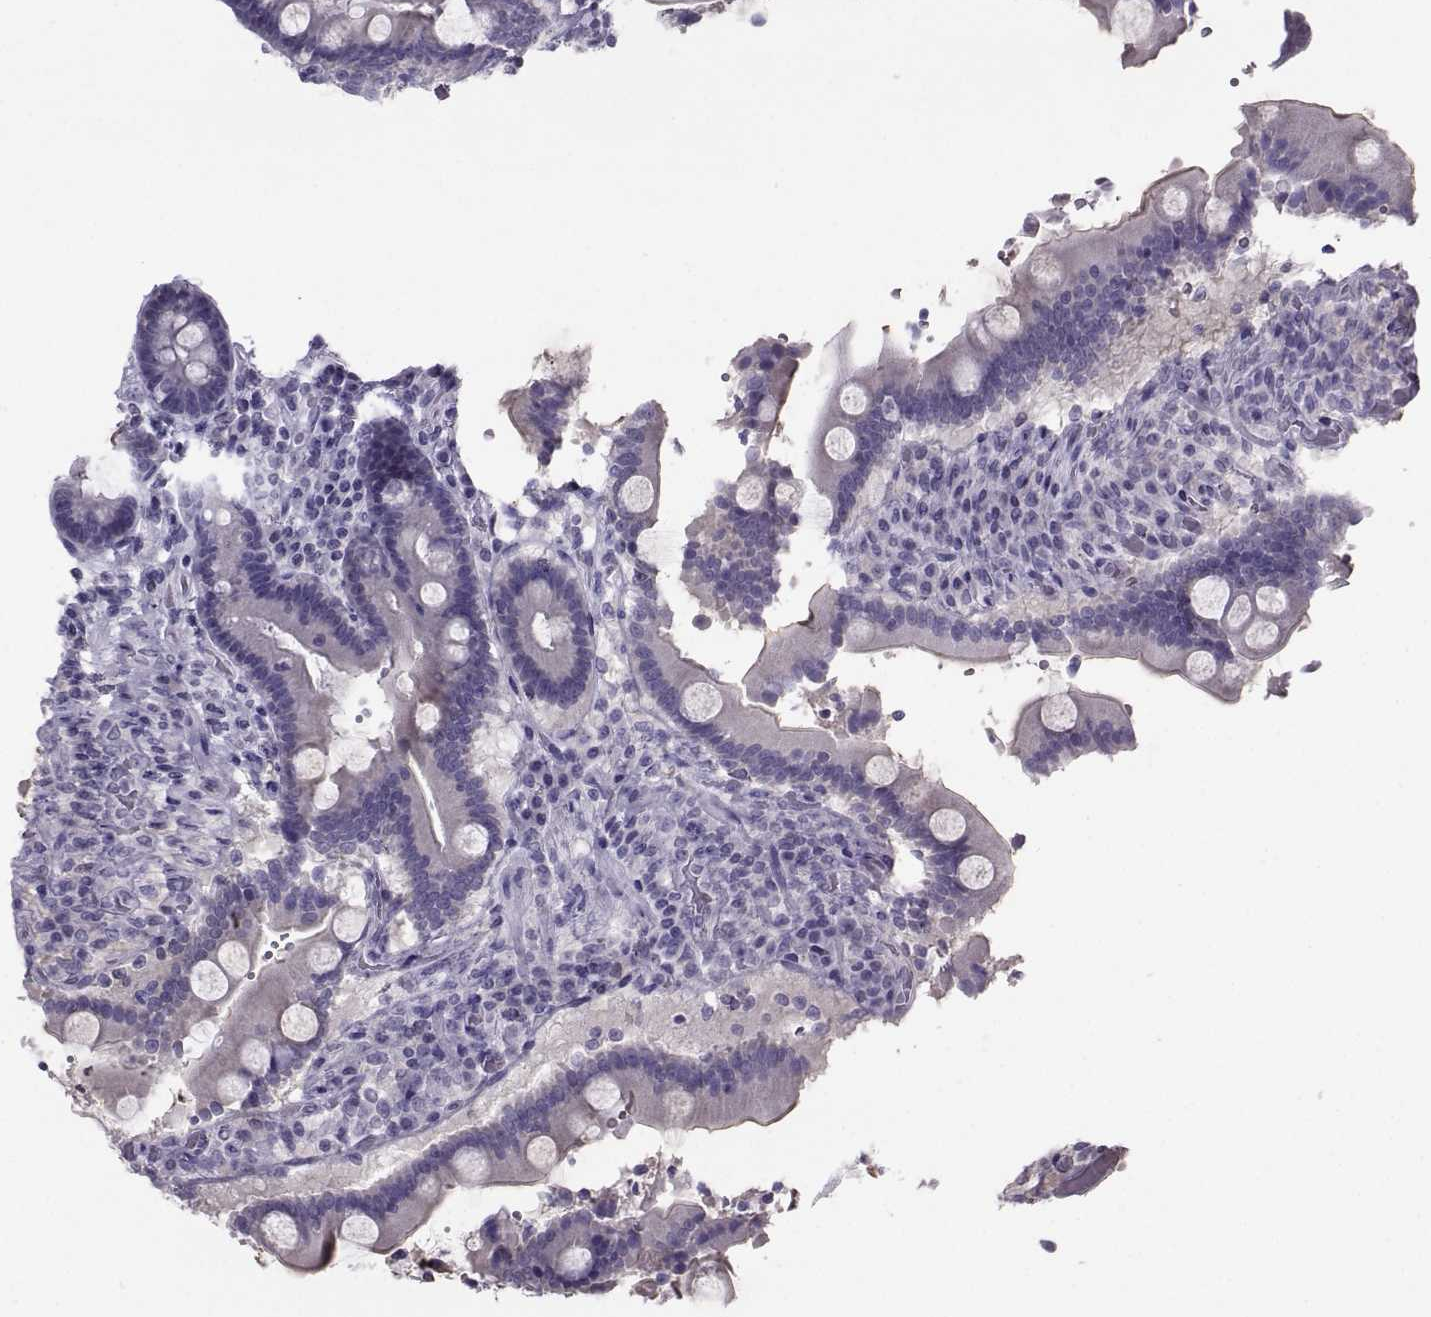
{"staining": {"intensity": "negative", "quantity": "none", "location": "none"}, "tissue": "duodenum", "cell_type": "Glandular cells", "image_type": "normal", "snomed": [{"axis": "morphology", "description": "Normal tissue, NOS"}, {"axis": "topography", "description": "Duodenum"}], "caption": "An immunohistochemistry (IHC) photomicrograph of benign duodenum is shown. There is no staining in glandular cells of duodenum. The staining was performed using DAB to visualize the protein expression in brown, while the nuclei were stained in blue with hematoxylin (Magnification: 20x).", "gene": "PGK1", "patient": {"sex": "female", "age": 62}}